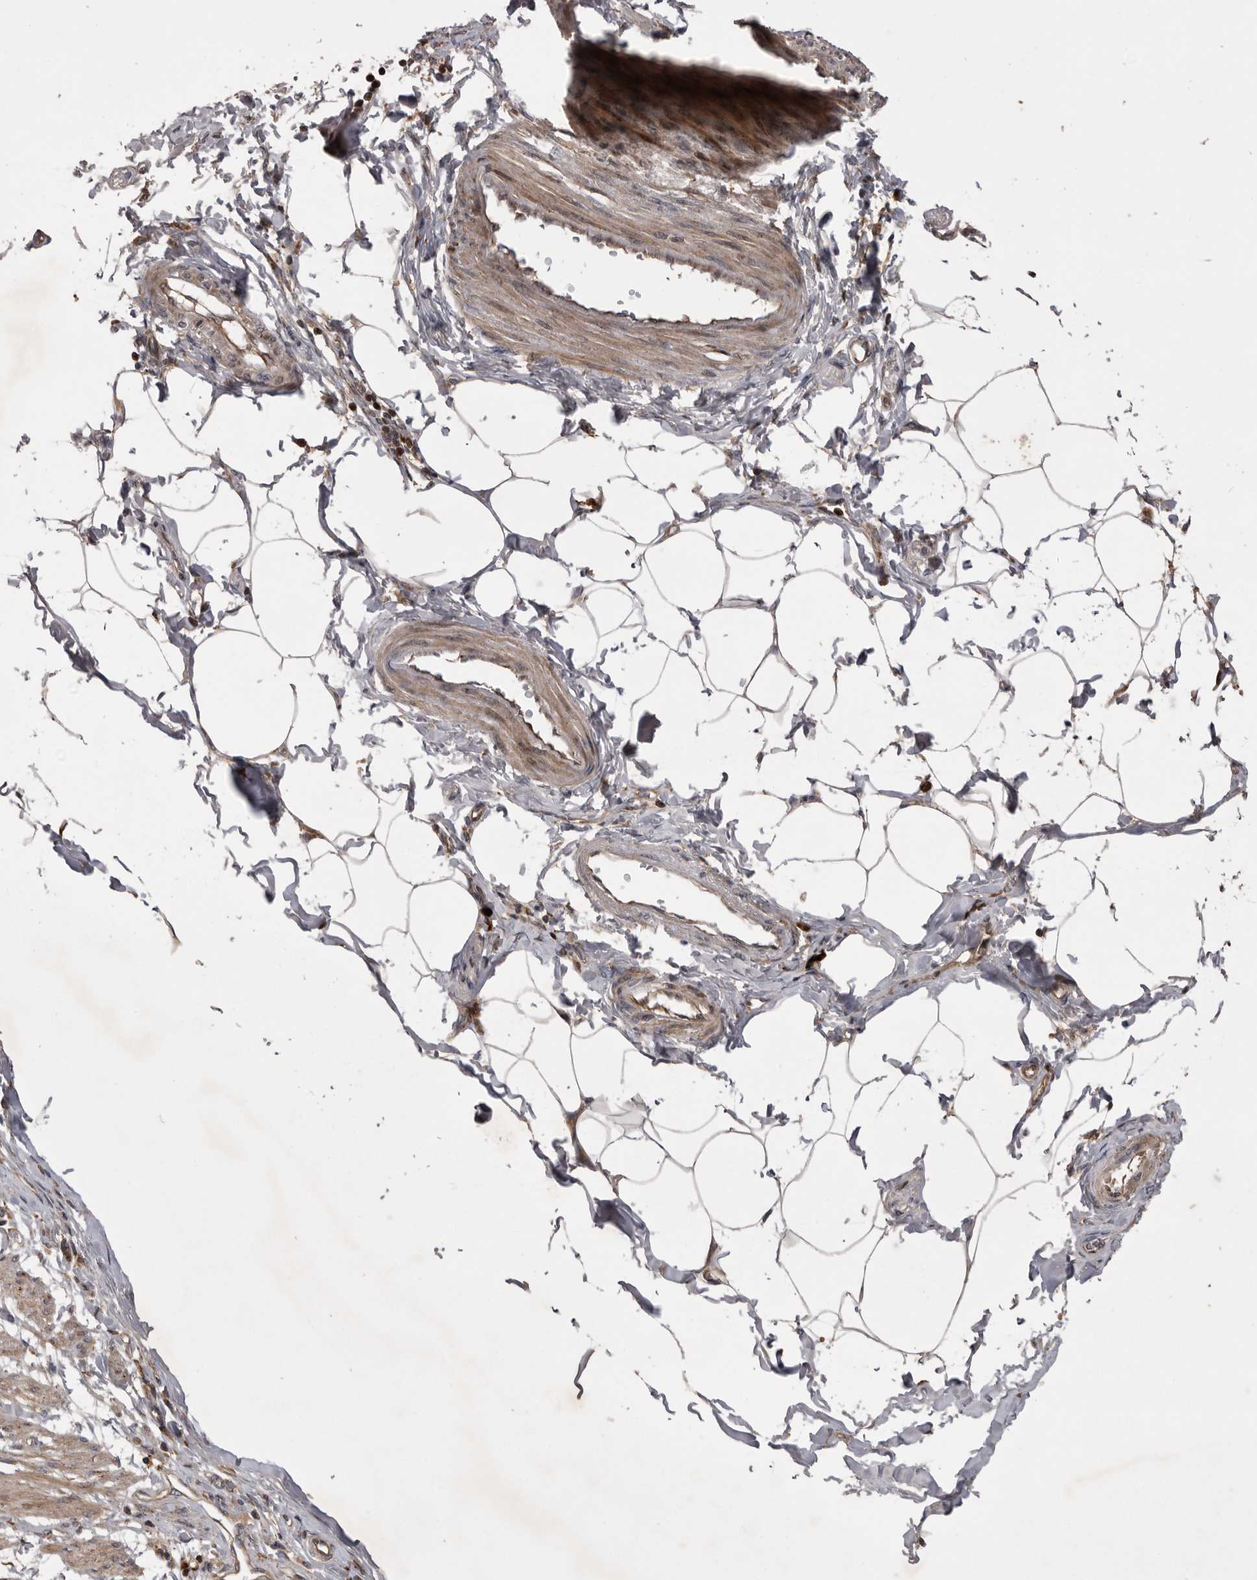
{"staining": {"intensity": "moderate", "quantity": ">75%", "location": "cytoplasmic/membranous"}, "tissue": "smooth muscle", "cell_type": "Smooth muscle cells", "image_type": "normal", "snomed": [{"axis": "morphology", "description": "Normal tissue, NOS"}, {"axis": "morphology", "description": "Adenocarcinoma, NOS"}, {"axis": "topography", "description": "Smooth muscle"}, {"axis": "topography", "description": "Colon"}], "caption": "Smooth muscle stained with DAB (3,3'-diaminobenzidine) immunohistochemistry (IHC) shows medium levels of moderate cytoplasmic/membranous positivity in about >75% of smooth muscle cells. Using DAB (3,3'-diaminobenzidine) (brown) and hematoxylin (blue) stains, captured at high magnification using brightfield microscopy.", "gene": "RAB3GAP2", "patient": {"sex": "male", "age": 14}}